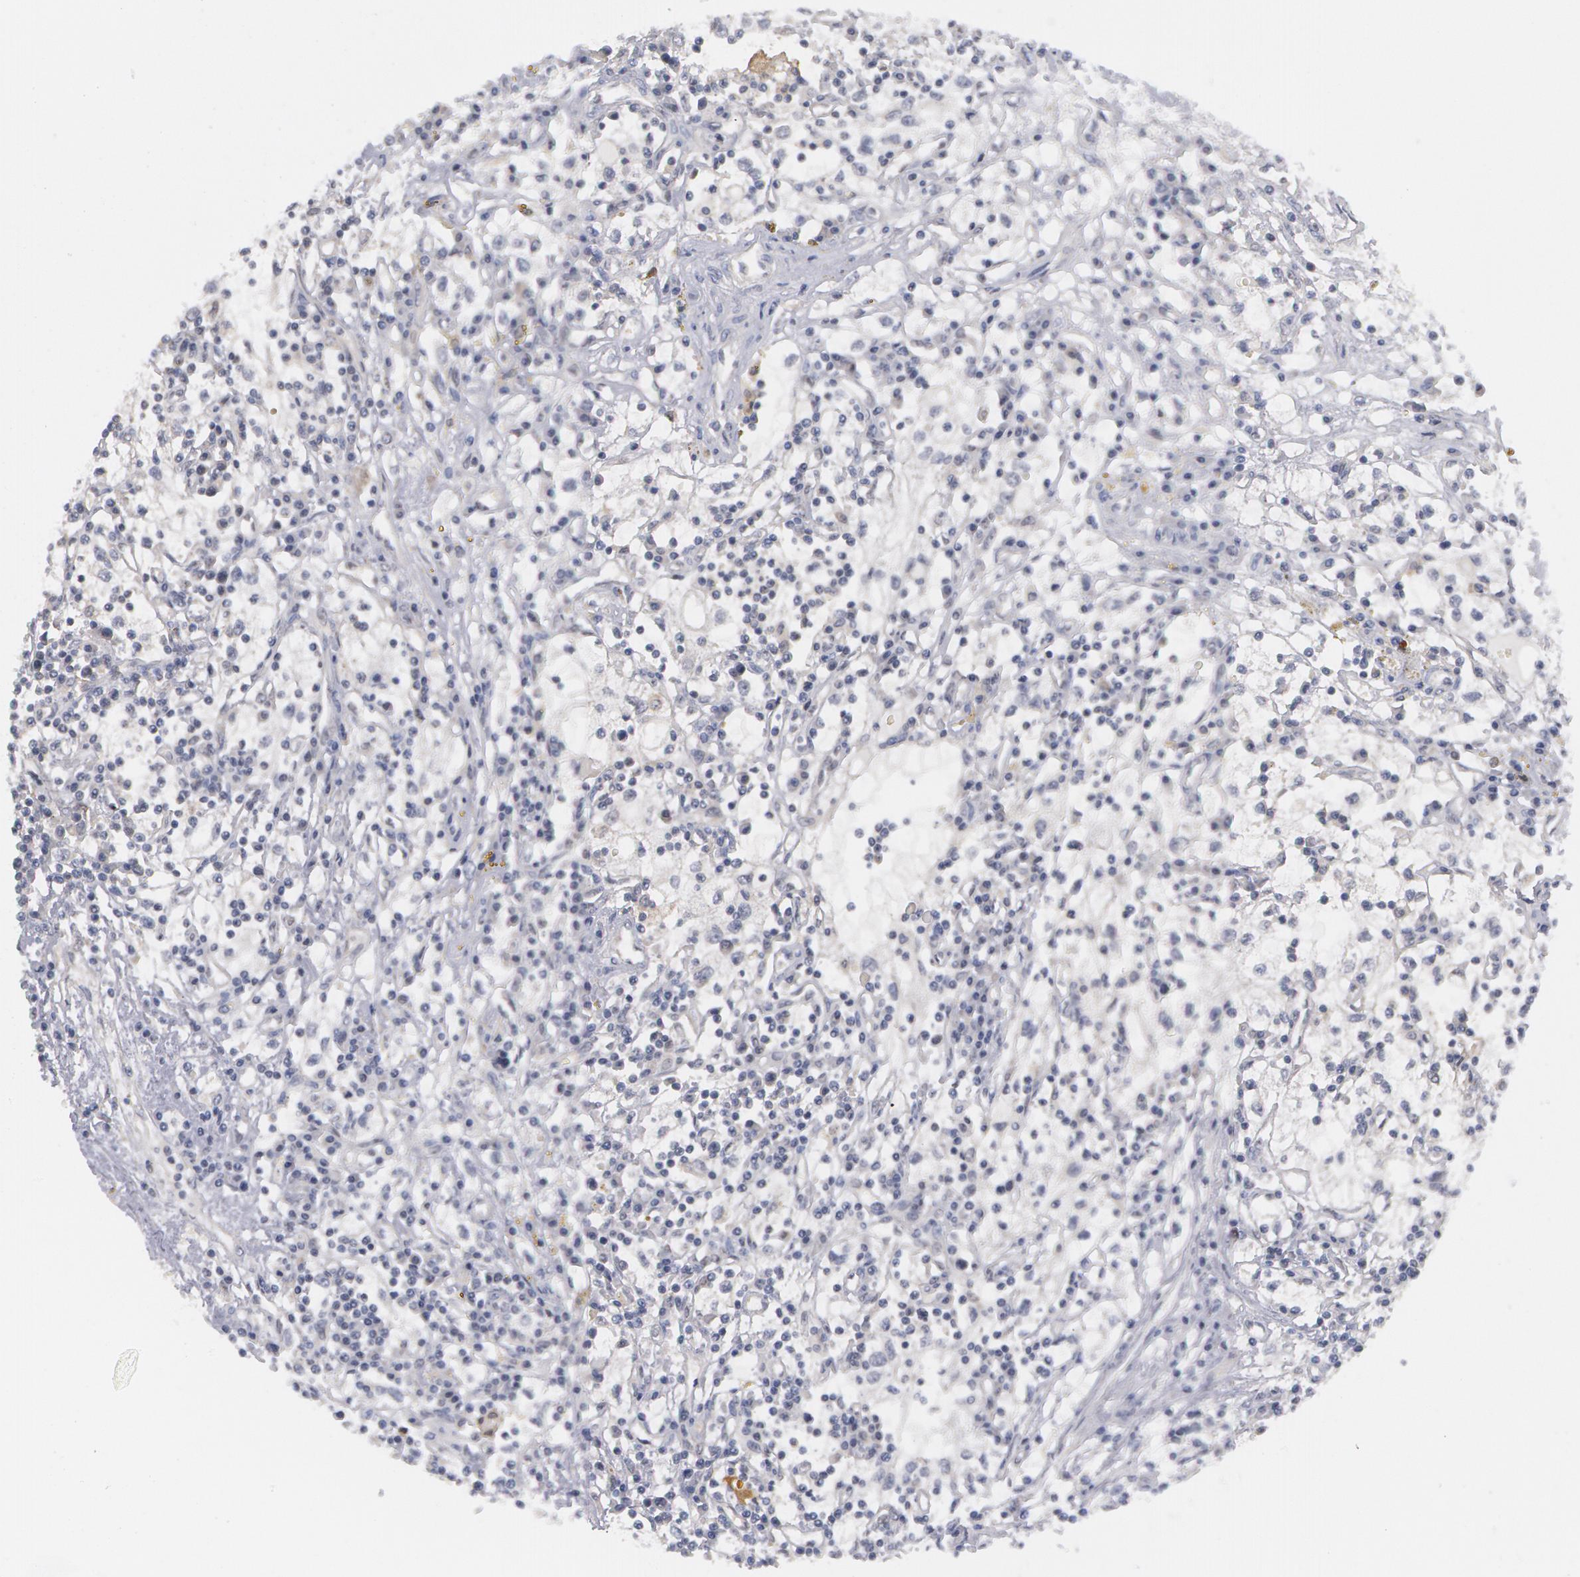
{"staining": {"intensity": "negative", "quantity": "none", "location": "none"}, "tissue": "renal cancer", "cell_type": "Tumor cells", "image_type": "cancer", "snomed": [{"axis": "morphology", "description": "Adenocarcinoma, NOS"}, {"axis": "topography", "description": "Kidney"}], "caption": "Renal adenocarcinoma was stained to show a protein in brown. There is no significant positivity in tumor cells. (Immunohistochemistry (ihc), brightfield microscopy, high magnification).", "gene": "TXNRD1", "patient": {"sex": "male", "age": 82}}